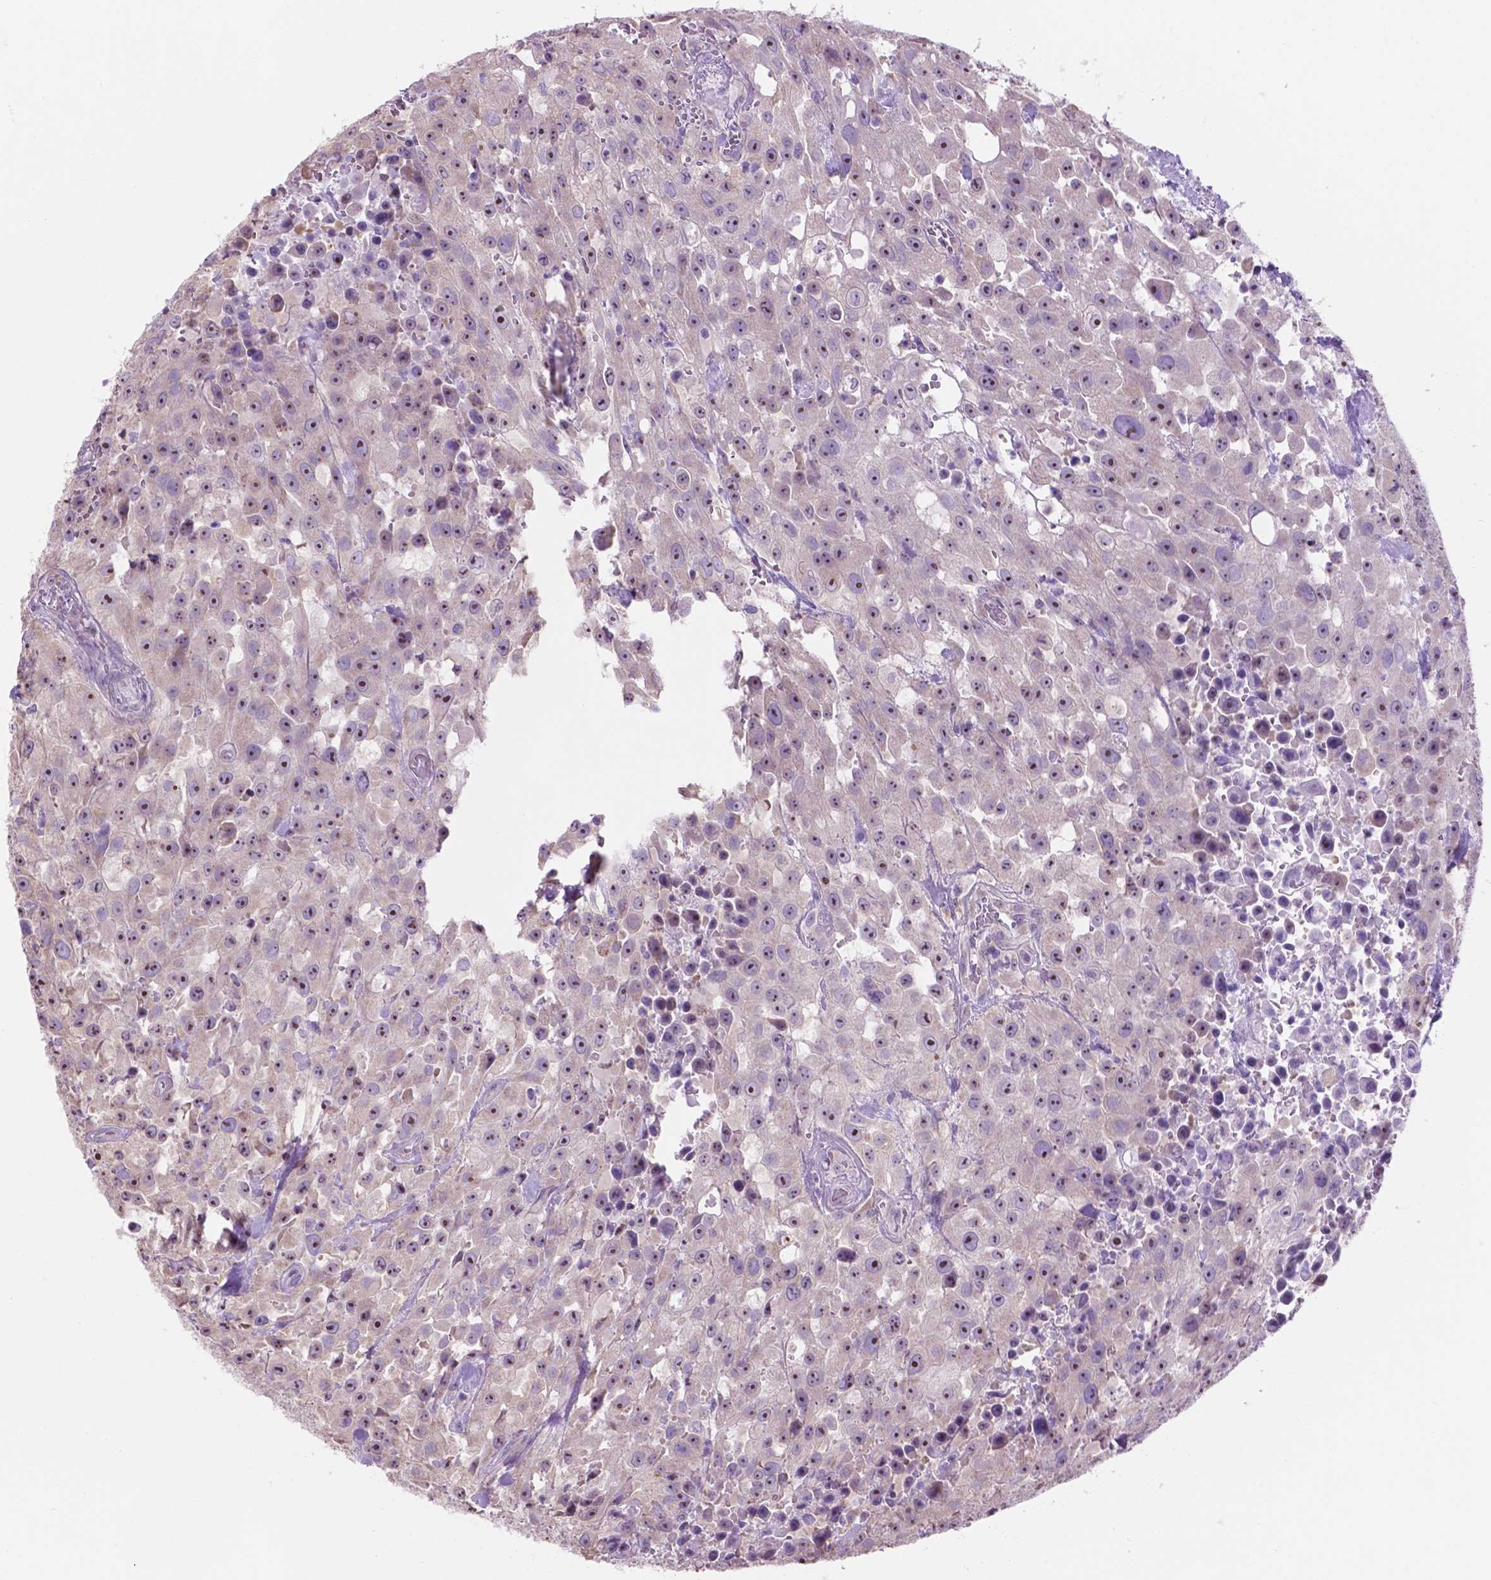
{"staining": {"intensity": "moderate", "quantity": ">75%", "location": "nuclear"}, "tissue": "urothelial cancer", "cell_type": "Tumor cells", "image_type": "cancer", "snomed": [{"axis": "morphology", "description": "Urothelial carcinoma, High grade"}, {"axis": "topography", "description": "Urinary bladder"}], "caption": "Brown immunohistochemical staining in urothelial cancer exhibits moderate nuclear positivity in about >75% of tumor cells. Ihc stains the protein of interest in brown and the nuclei are stained blue.", "gene": "SPDYA", "patient": {"sex": "male", "age": 79}}